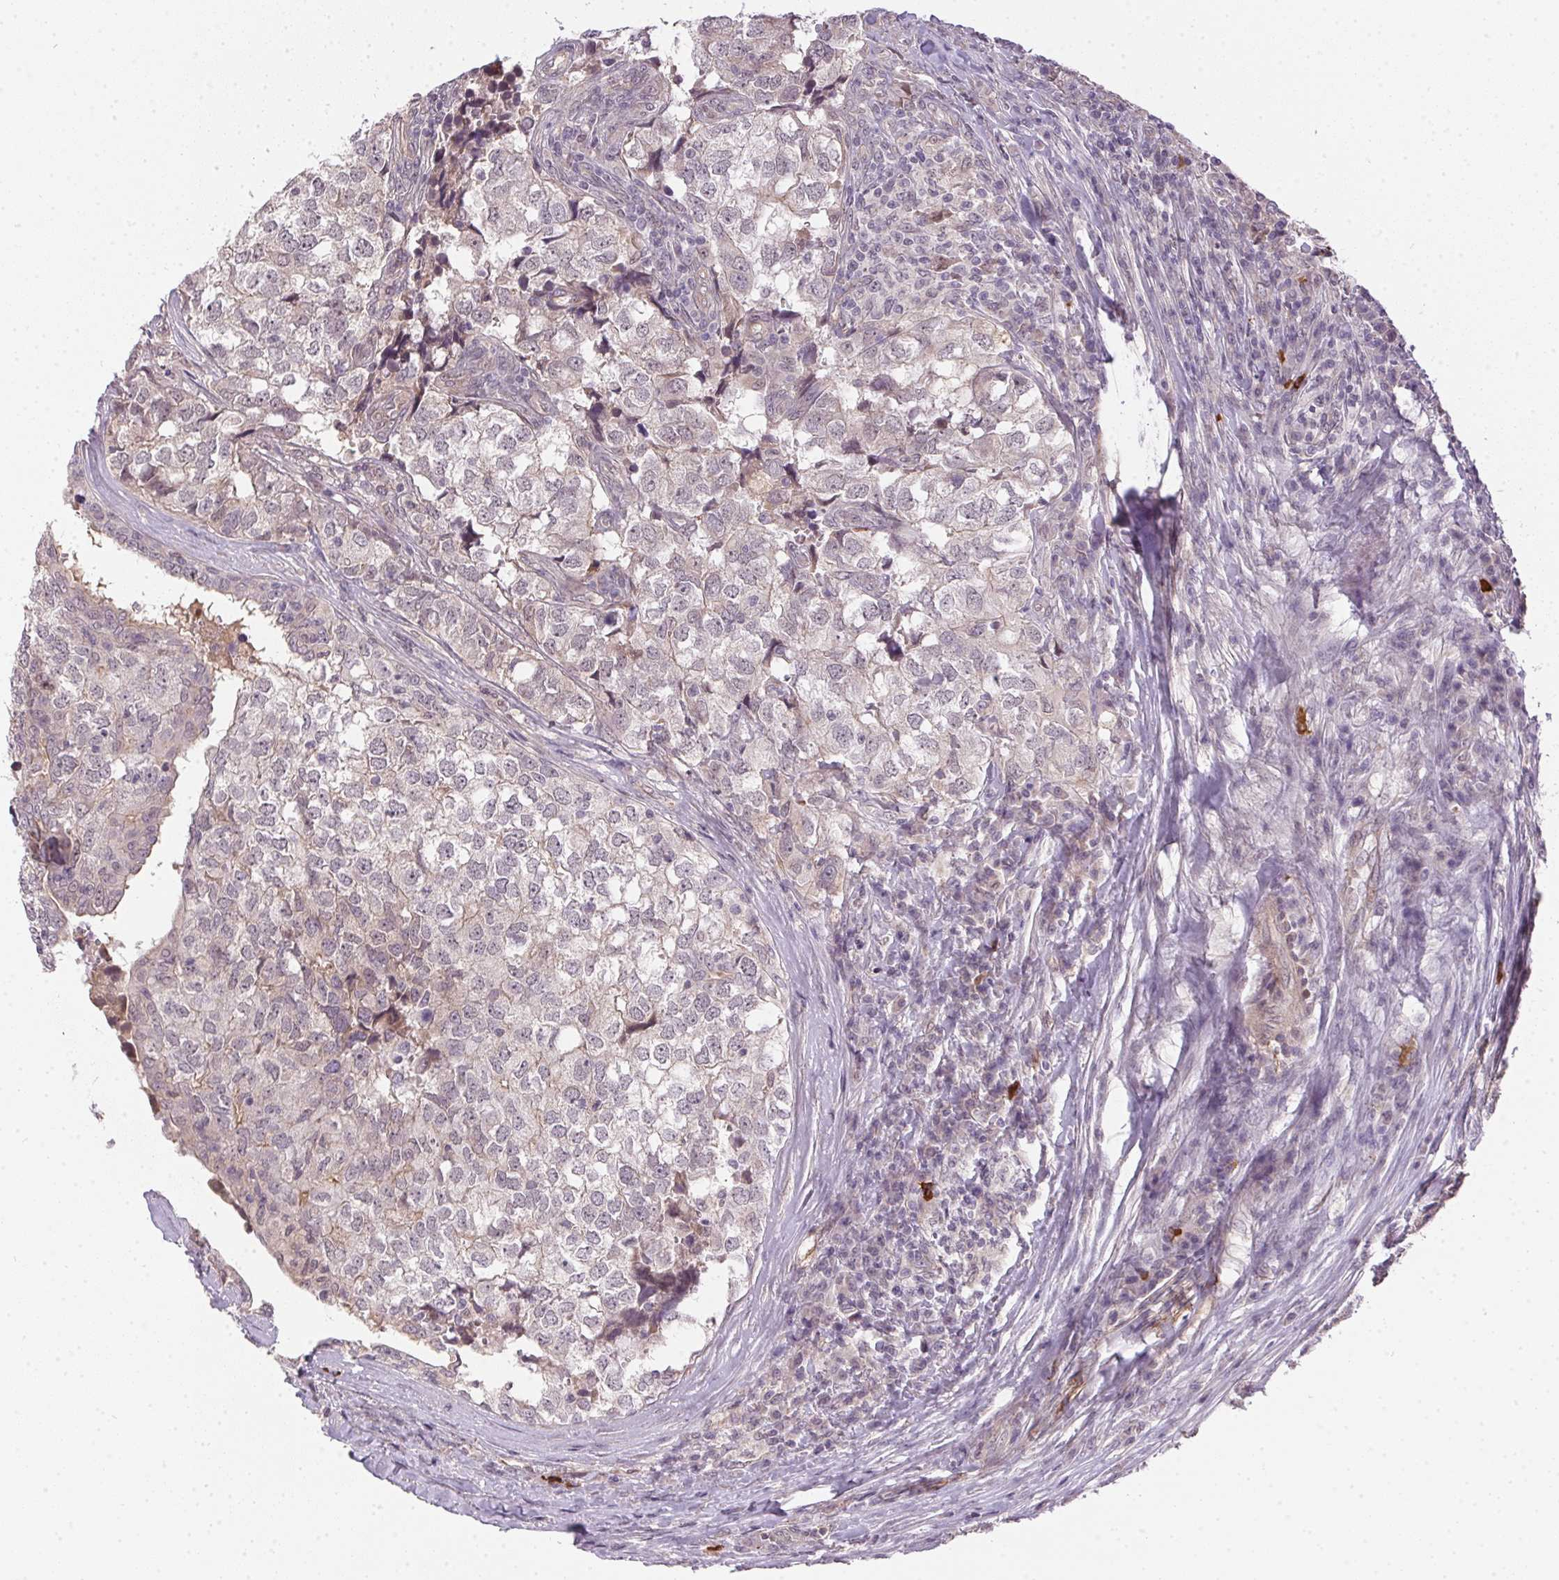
{"staining": {"intensity": "negative", "quantity": "none", "location": "none"}, "tissue": "breast cancer", "cell_type": "Tumor cells", "image_type": "cancer", "snomed": [{"axis": "morphology", "description": "Duct carcinoma"}, {"axis": "topography", "description": "Breast"}], "caption": "A histopathology image of breast infiltrating ductal carcinoma stained for a protein shows no brown staining in tumor cells.", "gene": "CFAP92", "patient": {"sex": "female", "age": 30}}